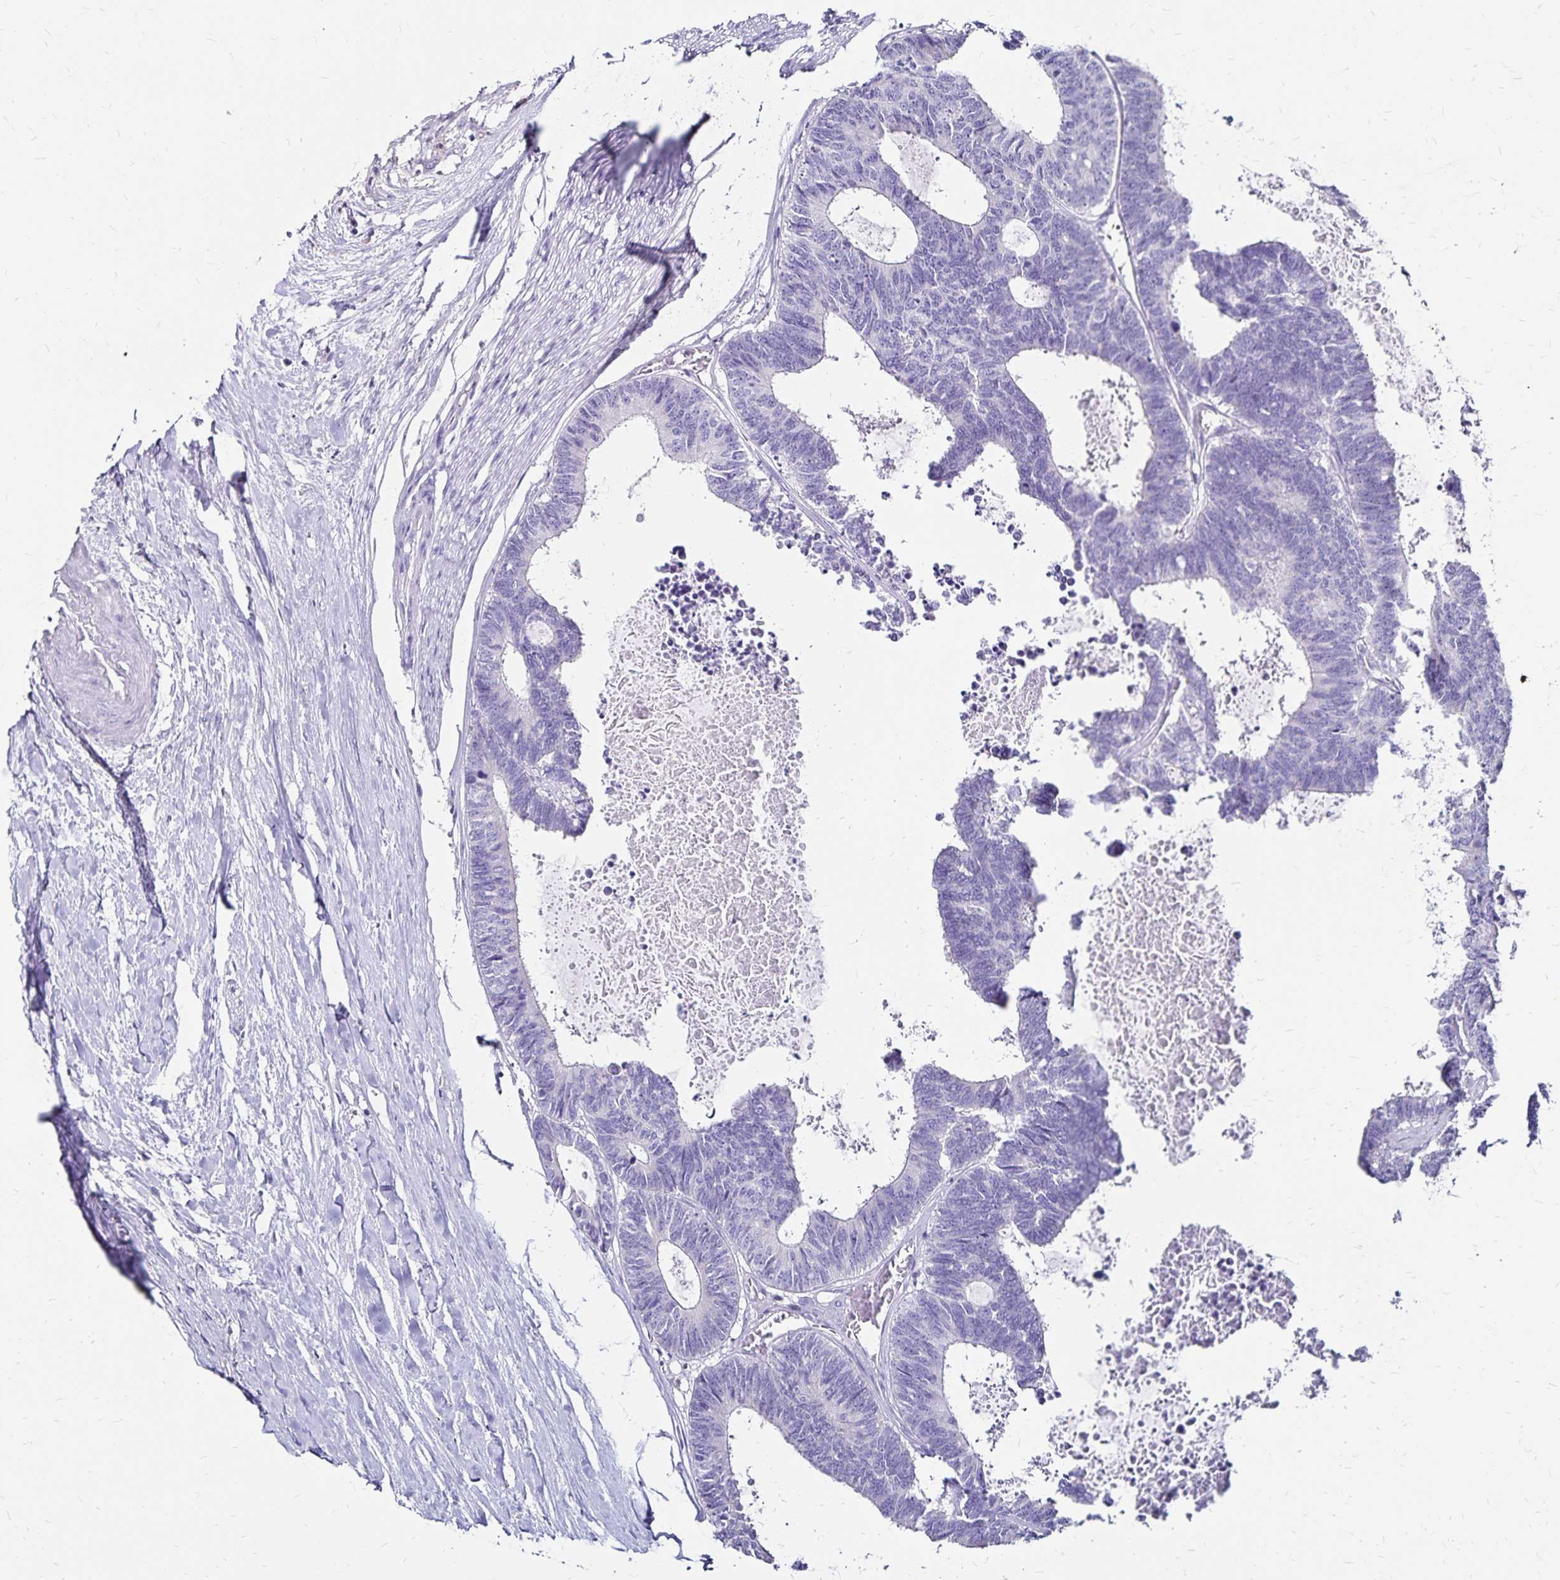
{"staining": {"intensity": "negative", "quantity": "none", "location": "none"}, "tissue": "colorectal cancer", "cell_type": "Tumor cells", "image_type": "cancer", "snomed": [{"axis": "morphology", "description": "Adenocarcinoma, NOS"}, {"axis": "topography", "description": "Colon"}, {"axis": "topography", "description": "Rectum"}], "caption": "DAB (3,3'-diaminobenzidine) immunohistochemical staining of colorectal cancer (adenocarcinoma) displays no significant positivity in tumor cells.", "gene": "IKZF1", "patient": {"sex": "male", "age": 57}}